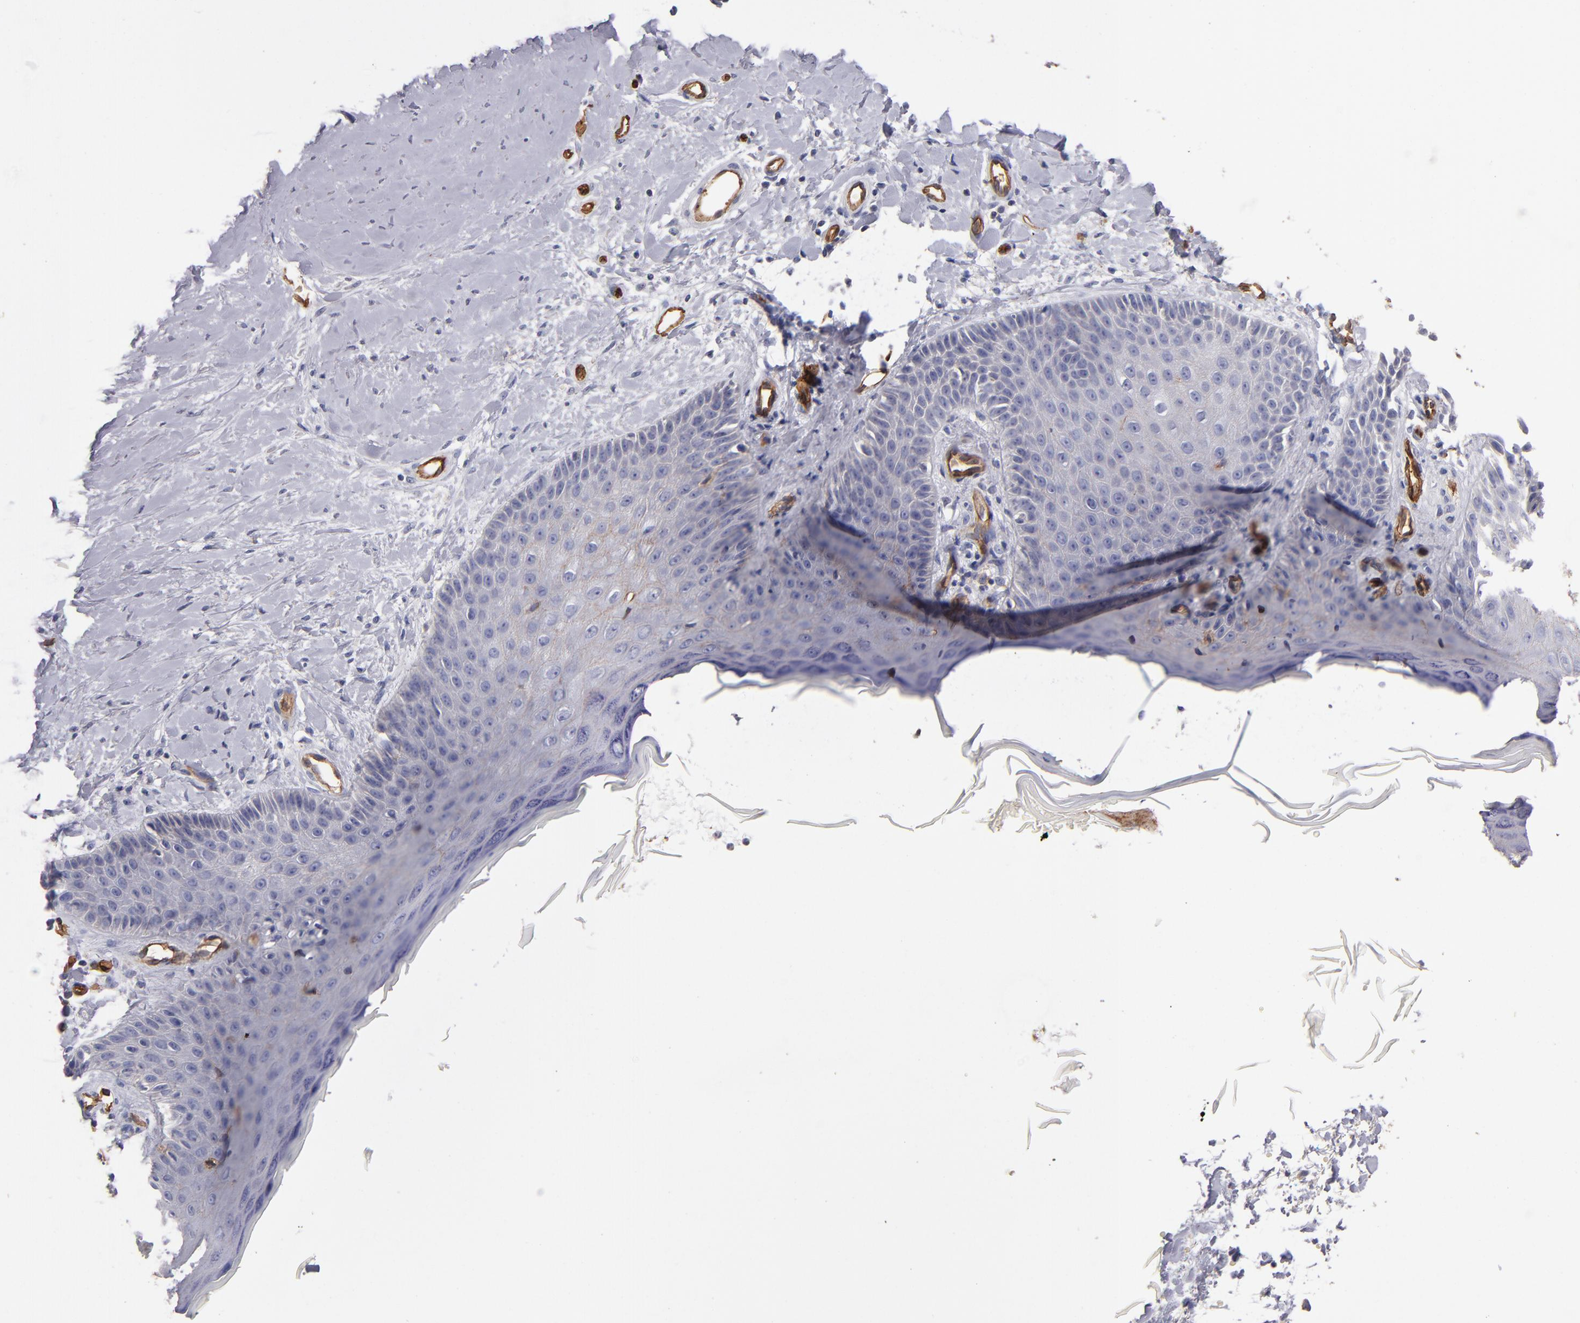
{"staining": {"intensity": "weak", "quantity": "<25%", "location": "cytoplasmic/membranous"}, "tissue": "skin cancer", "cell_type": "Tumor cells", "image_type": "cancer", "snomed": [{"axis": "morphology", "description": "Squamous cell carcinoma, NOS"}, {"axis": "topography", "description": "Skin"}], "caption": "High power microscopy photomicrograph of an immunohistochemistry photomicrograph of skin squamous cell carcinoma, revealing no significant expression in tumor cells.", "gene": "CLDN5", "patient": {"sex": "female", "age": 40}}